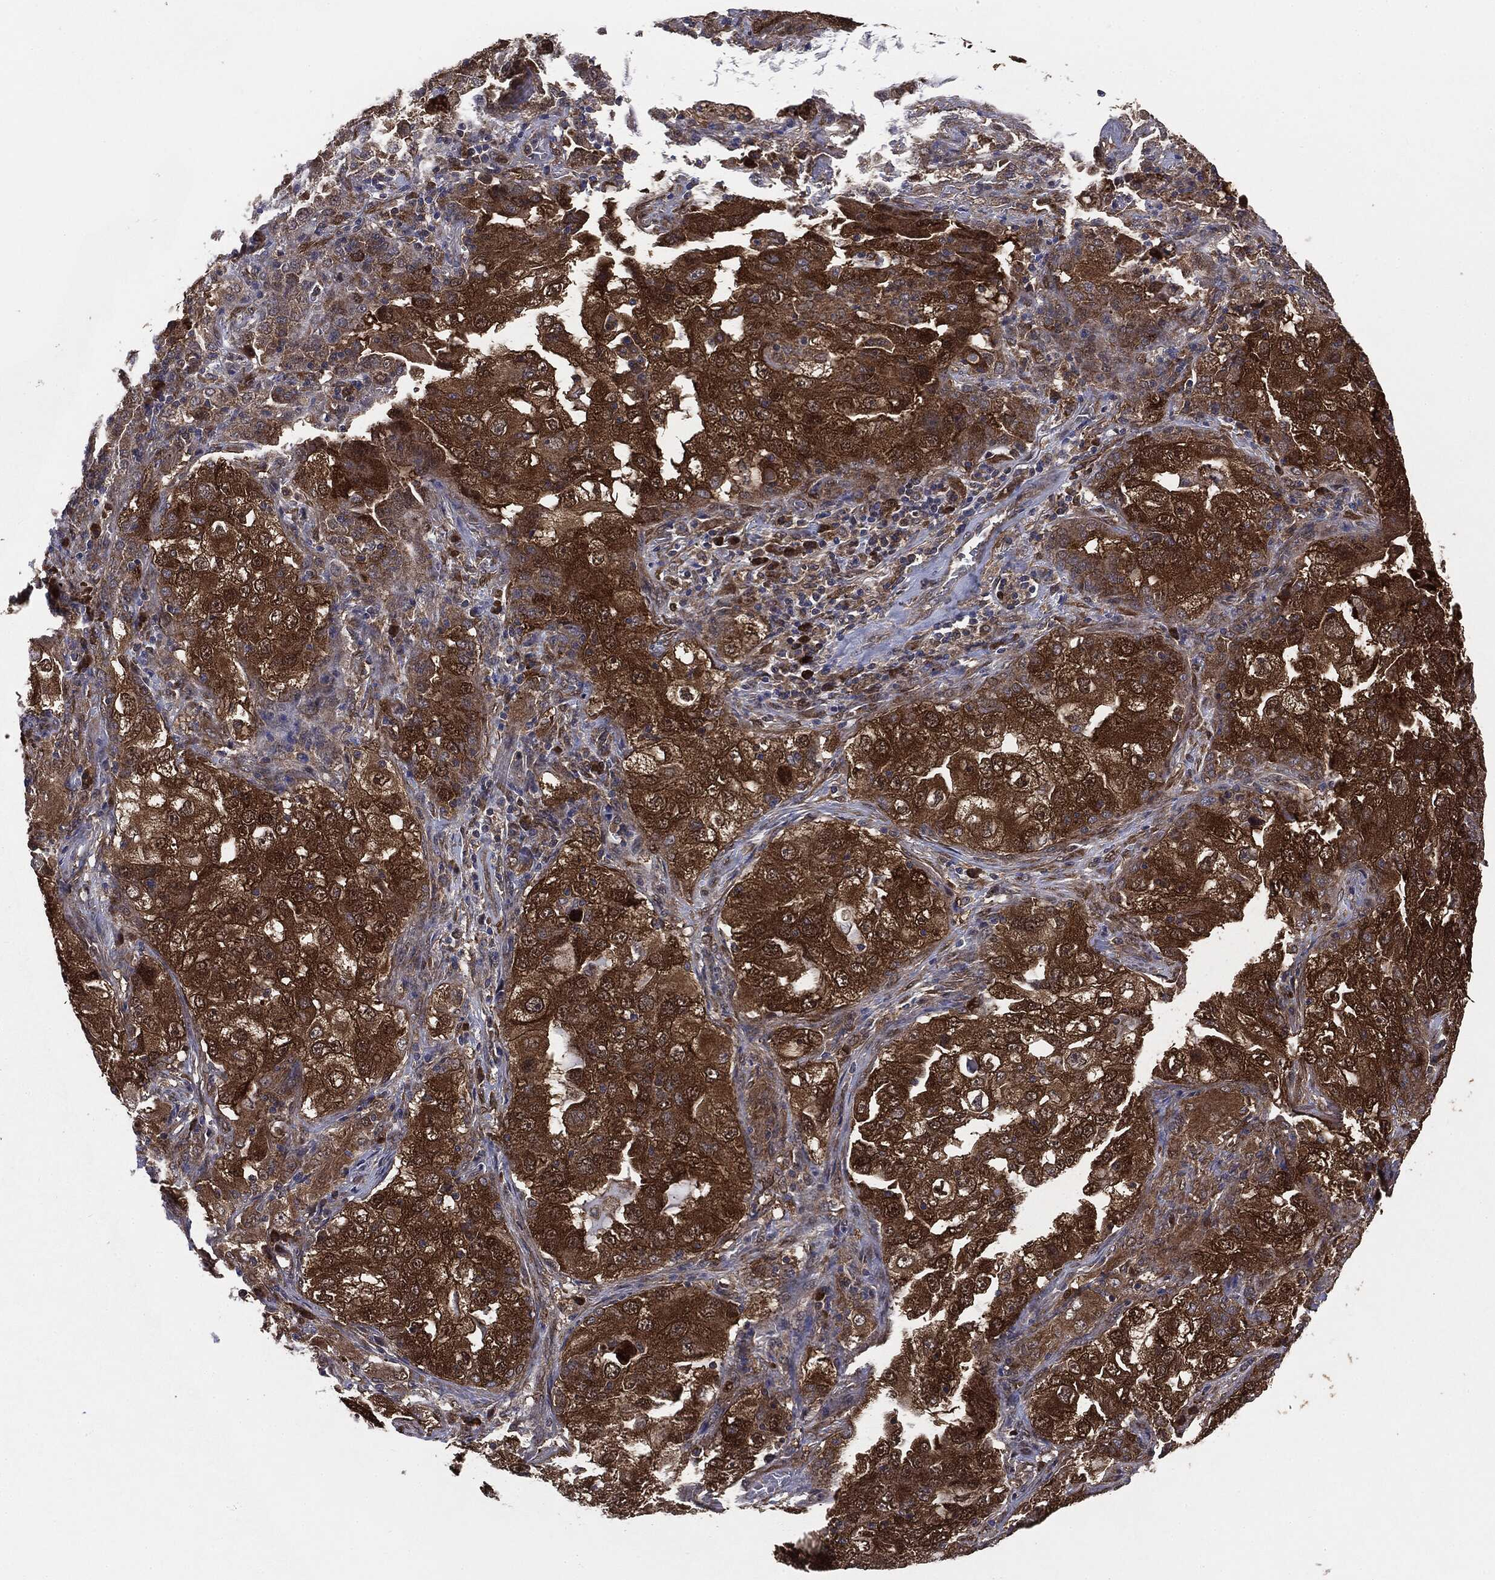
{"staining": {"intensity": "strong", "quantity": ">75%", "location": "cytoplasmic/membranous"}, "tissue": "lung cancer", "cell_type": "Tumor cells", "image_type": "cancer", "snomed": [{"axis": "morphology", "description": "Adenocarcinoma, NOS"}, {"axis": "topography", "description": "Lung"}], "caption": "Lung cancer (adenocarcinoma) stained with a protein marker shows strong staining in tumor cells.", "gene": "NME1", "patient": {"sex": "female", "age": 61}}